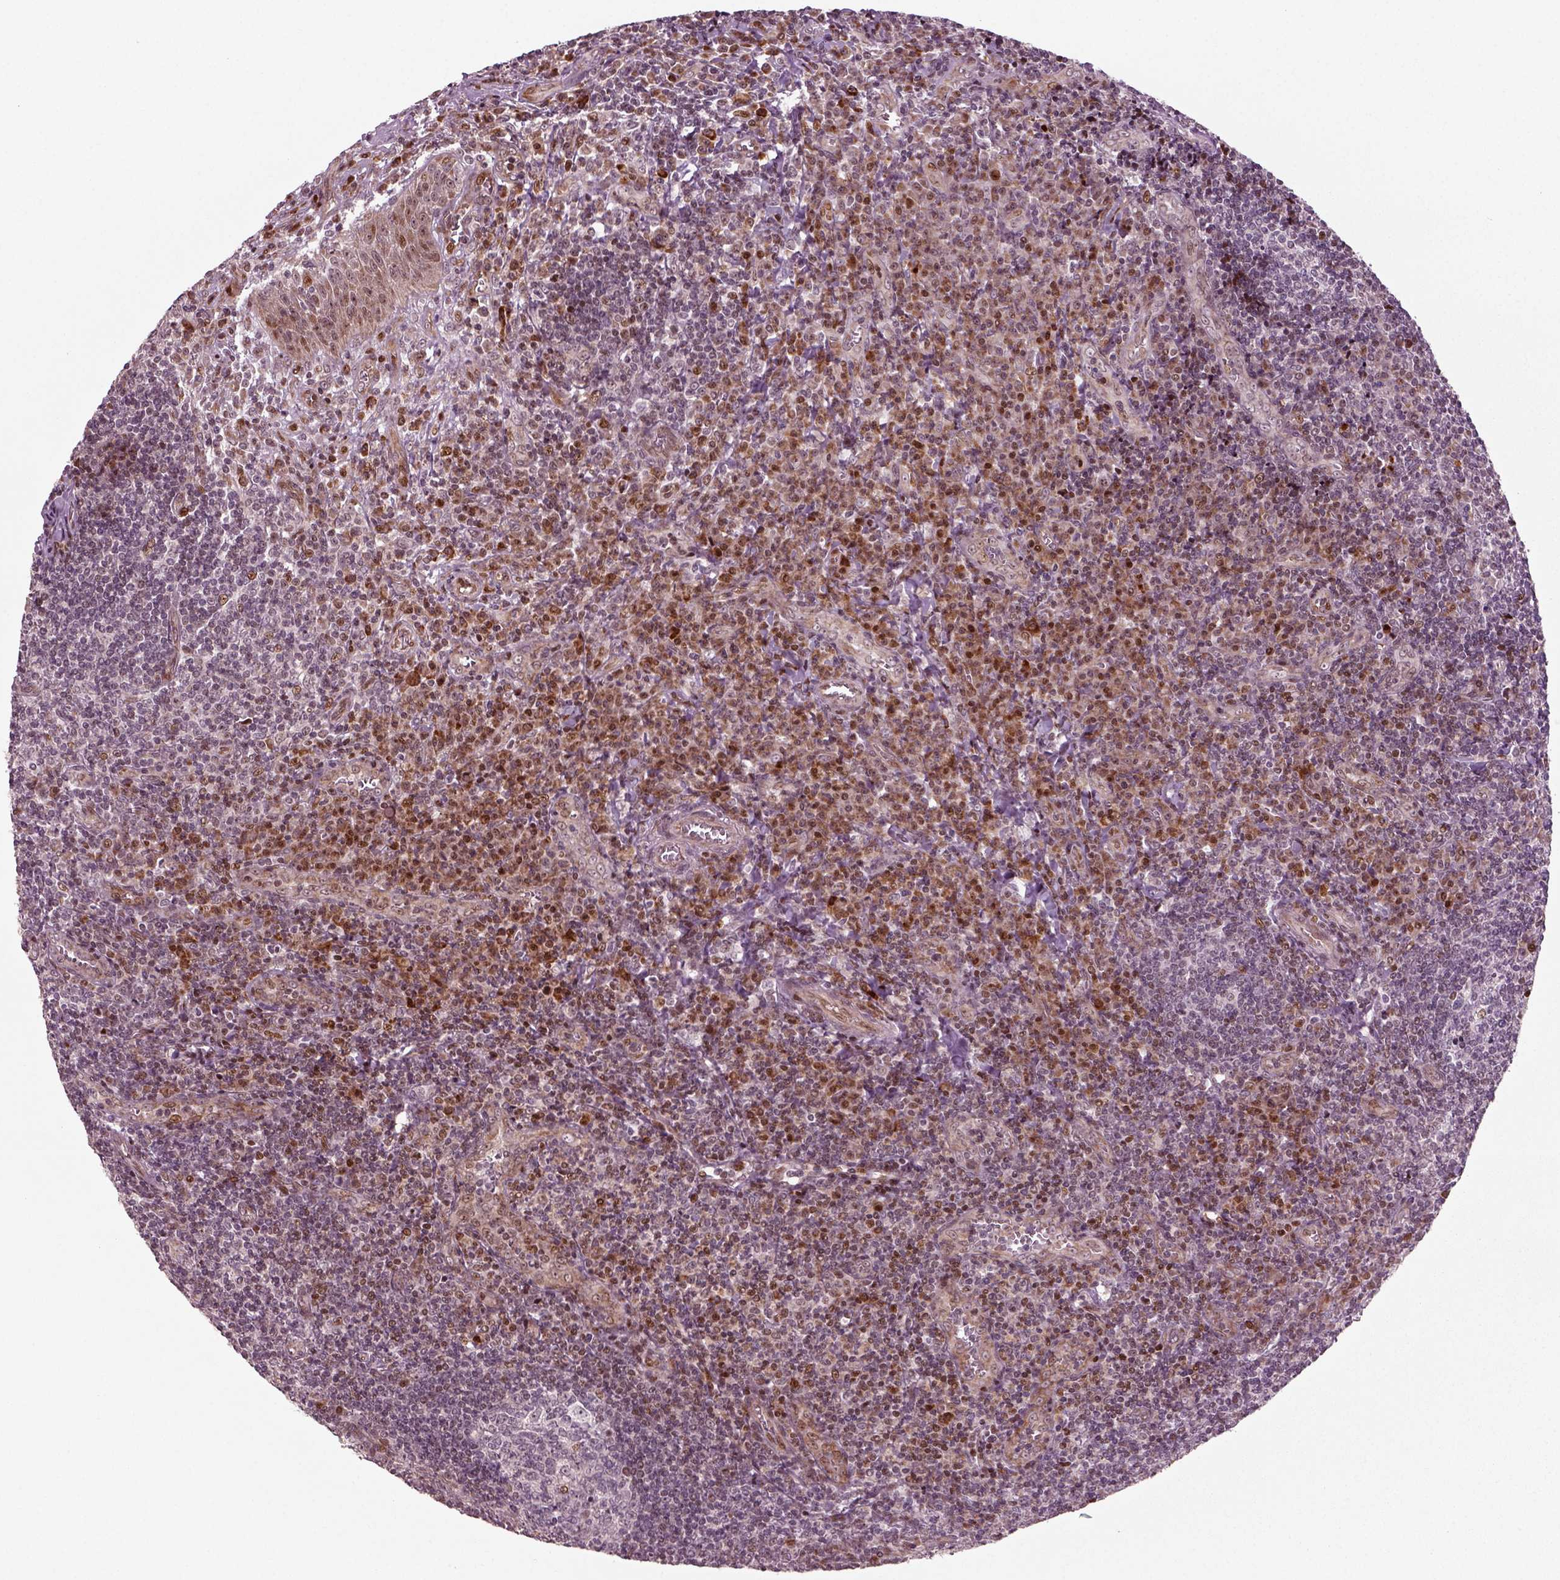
{"staining": {"intensity": "moderate", "quantity": "<25%", "location": "nuclear"}, "tissue": "tonsil", "cell_type": "Germinal center cells", "image_type": "normal", "snomed": [{"axis": "morphology", "description": "Normal tissue, NOS"}, {"axis": "topography", "description": "Tonsil"}], "caption": "Protein expression analysis of normal human tonsil reveals moderate nuclear expression in about <25% of germinal center cells.", "gene": "CDC14A", "patient": {"sex": "male", "age": 33}}